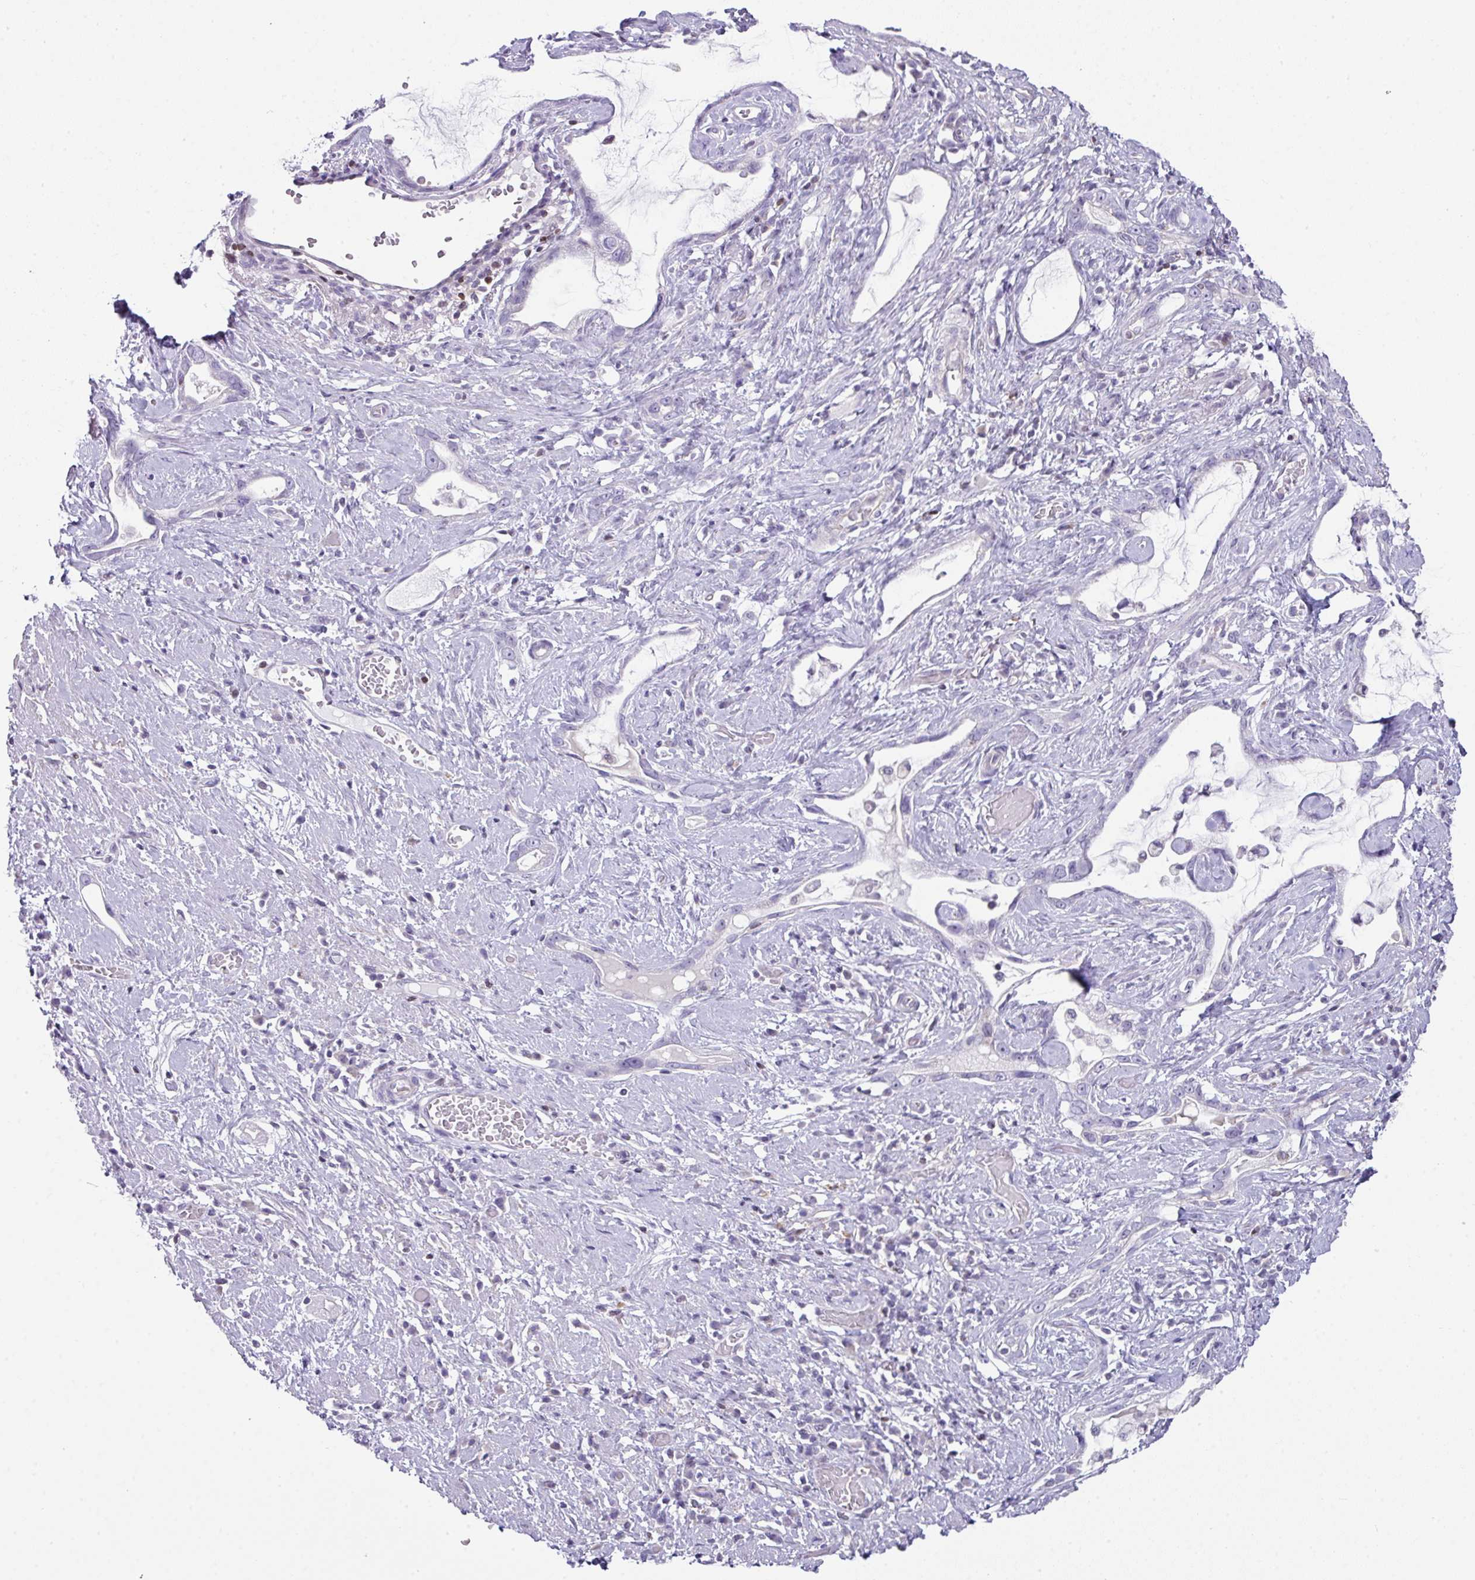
{"staining": {"intensity": "negative", "quantity": "none", "location": "none"}, "tissue": "stomach cancer", "cell_type": "Tumor cells", "image_type": "cancer", "snomed": [{"axis": "morphology", "description": "Adenocarcinoma, NOS"}, {"axis": "topography", "description": "Stomach"}], "caption": "Immunohistochemistry (IHC) micrograph of human stomach adenocarcinoma stained for a protein (brown), which displays no staining in tumor cells.", "gene": "STAT5A", "patient": {"sex": "male", "age": 55}}